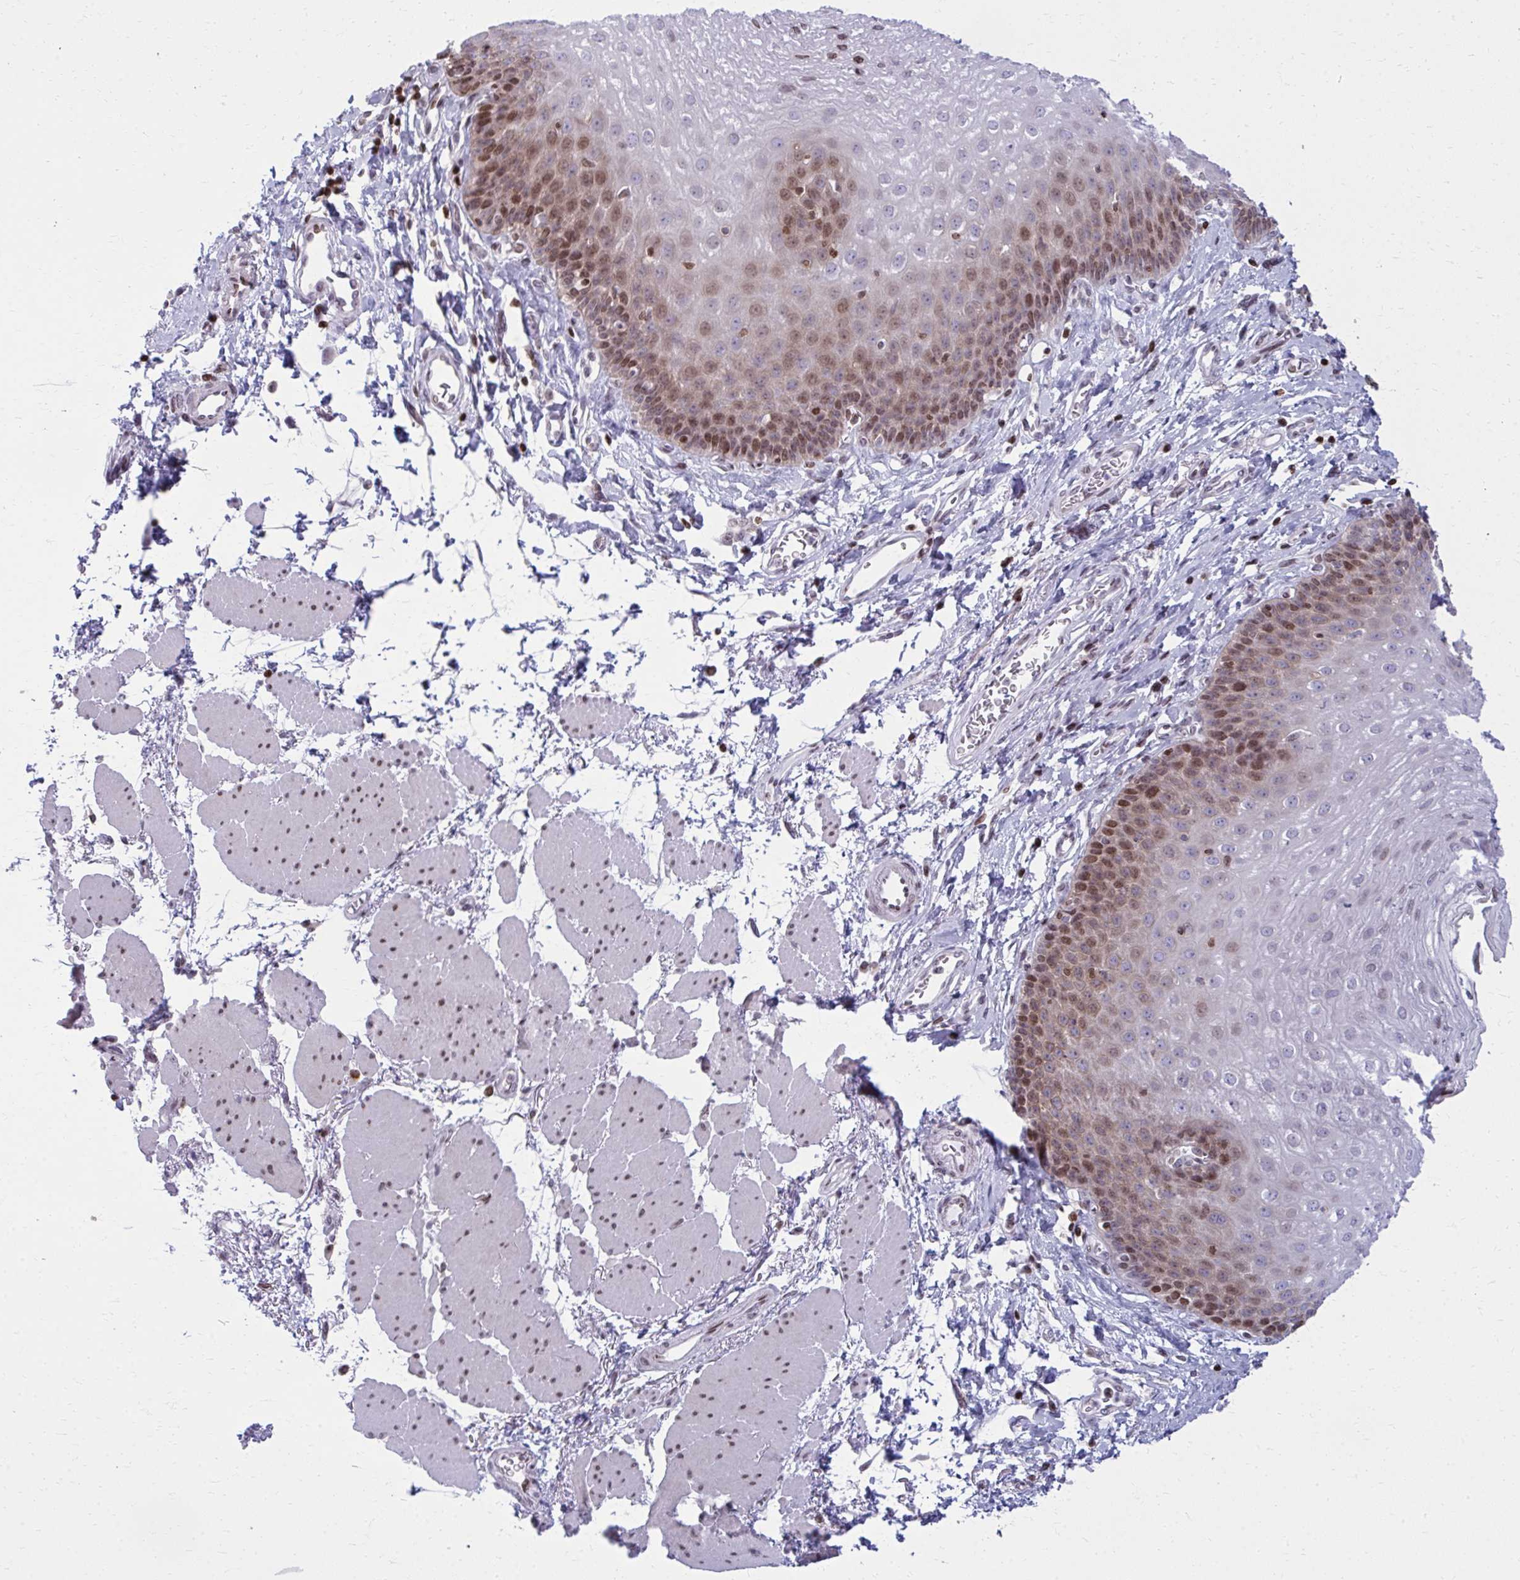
{"staining": {"intensity": "moderate", "quantity": "25%-75%", "location": "nuclear"}, "tissue": "esophagus", "cell_type": "Squamous epithelial cells", "image_type": "normal", "snomed": [{"axis": "morphology", "description": "Normal tissue, NOS"}, {"axis": "topography", "description": "Esophagus"}], "caption": "A brown stain labels moderate nuclear positivity of a protein in squamous epithelial cells of unremarkable esophagus.", "gene": "AP5M1", "patient": {"sex": "female", "age": 81}}